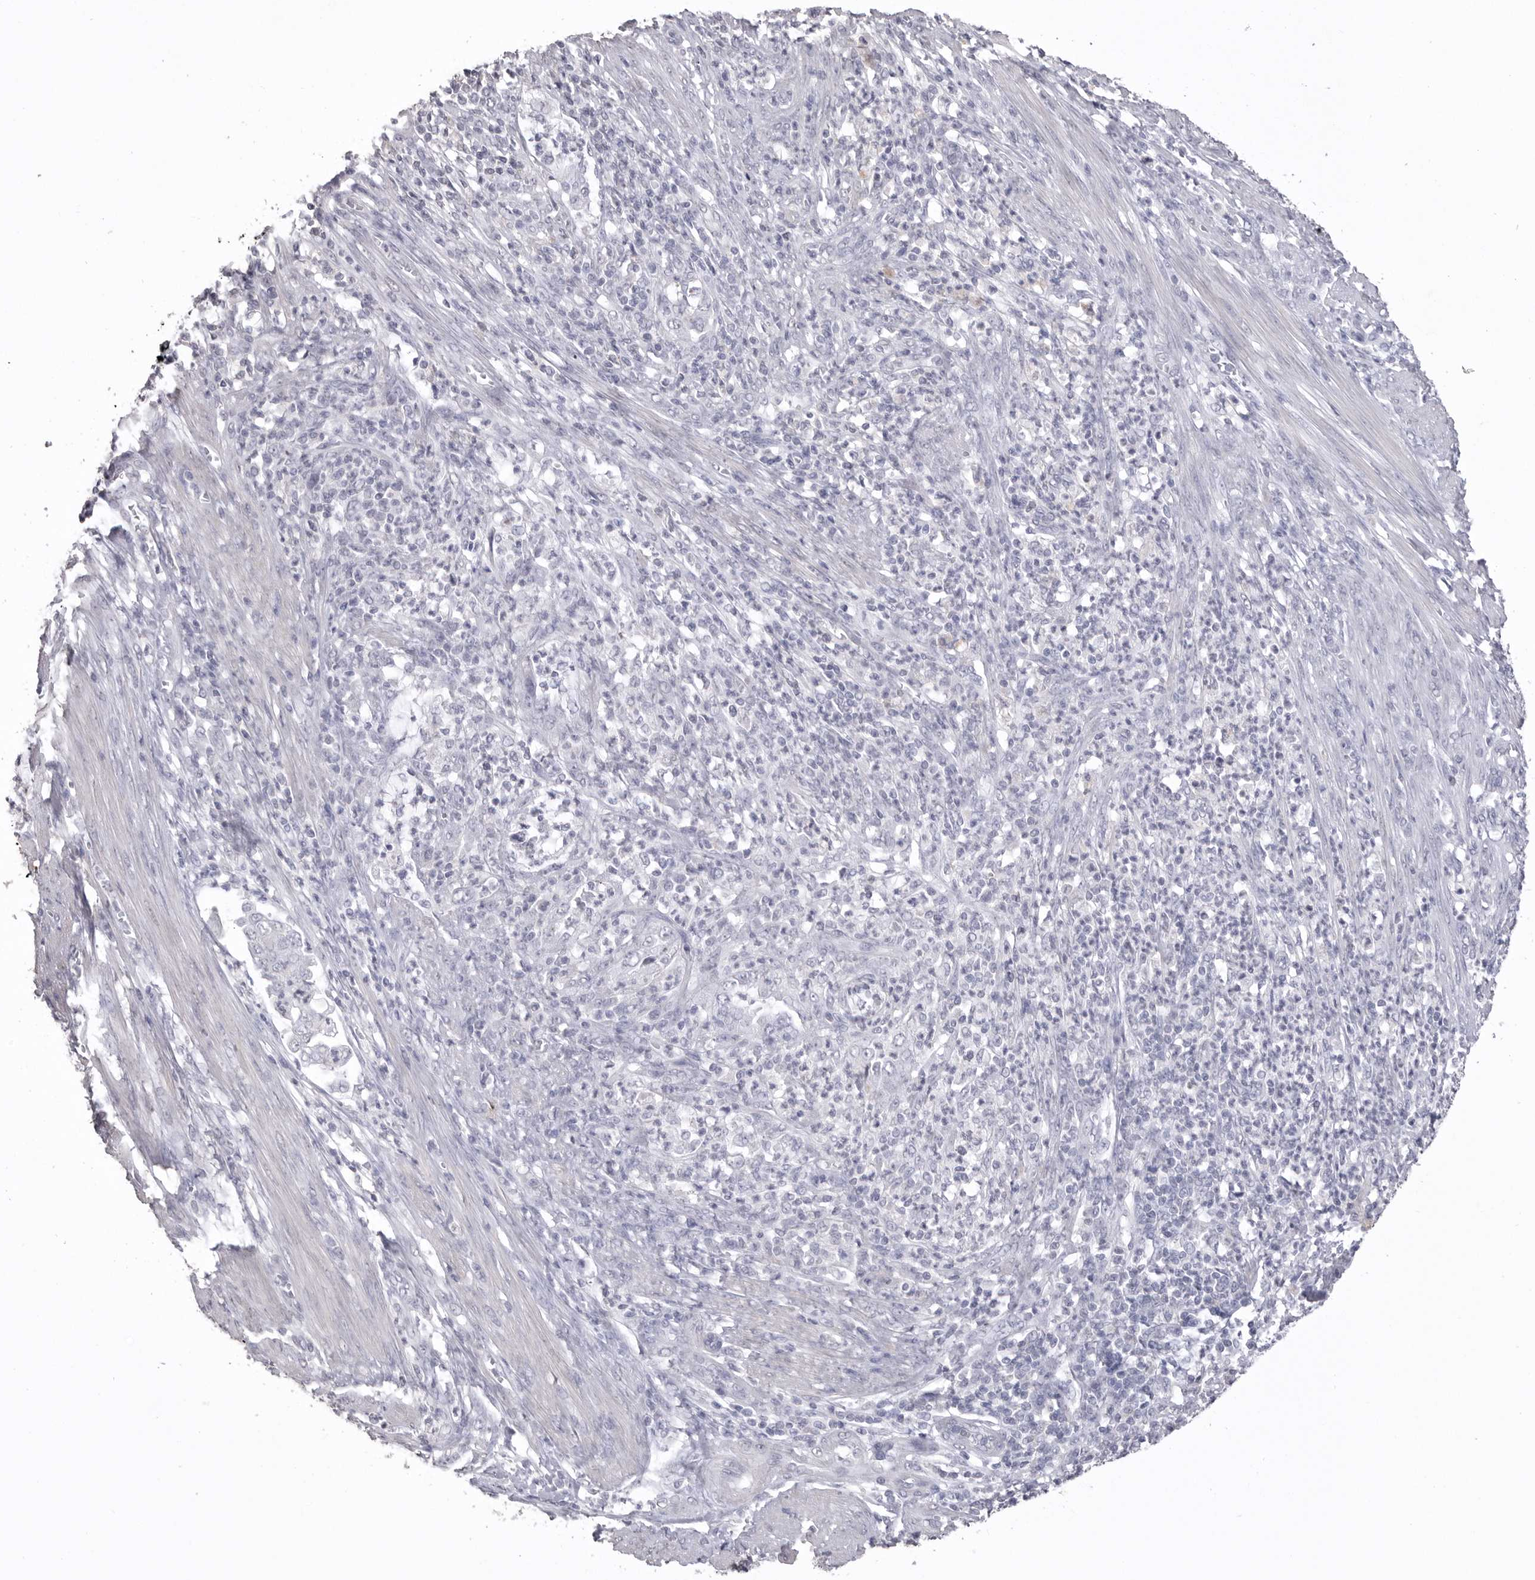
{"staining": {"intensity": "negative", "quantity": "none", "location": "none"}, "tissue": "endometrial cancer", "cell_type": "Tumor cells", "image_type": "cancer", "snomed": [{"axis": "morphology", "description": "Adenocarcinoma, NOS"}, {"axis": "topography", "description": "Endometrium"}], "caption": "Endometrial cancer (adenocarcinoma) stained for a protein using immunohistochemistry displays no positivity tumor cells.", "gene": "ICAM5", "patient": {"sex": "female", "age": 49}}